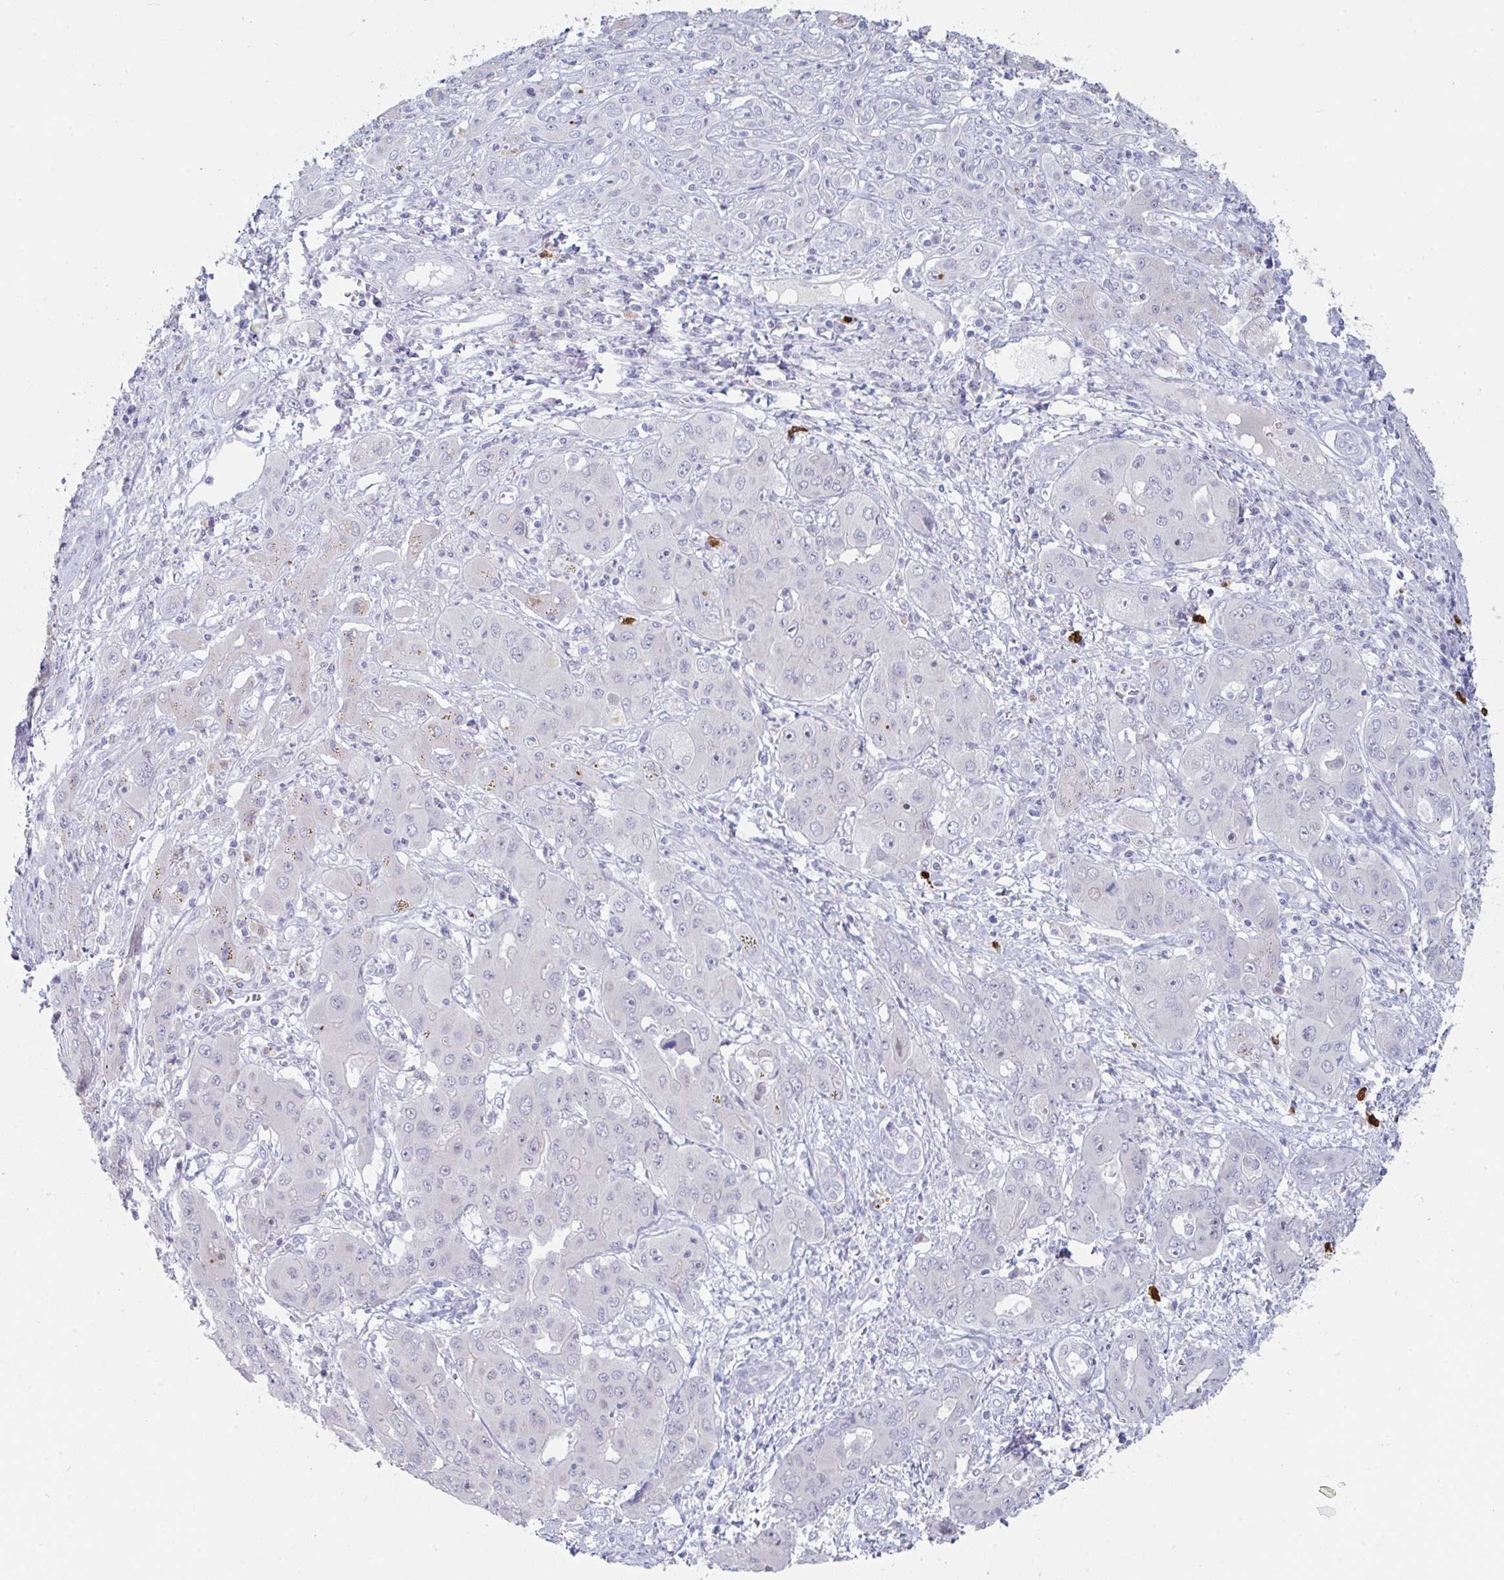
{"staining": {"intensity": "negative", "quantity": "none", "location": "none"}, "tissue": "liver cancer", "cell_type": "Tumor cells", "image_type": "cancer", "snomed": [{"axis": "morphology", "description": "Cholangiocarcinoma"}, {"axis": "topography", "description": "Liver"}], "caption": "A high-resolution photomicrograph shows IHC staining of liver cholangiocarcinoma, which reveals no significant staining in tumor cells. Brightfield microscopy of immunohistochemistry stained with DAB (brown) and hematoxylin (blue), captured at high magnification.", "gene": "RUBCN", "patient": {"sex": "male", "age": 67}}